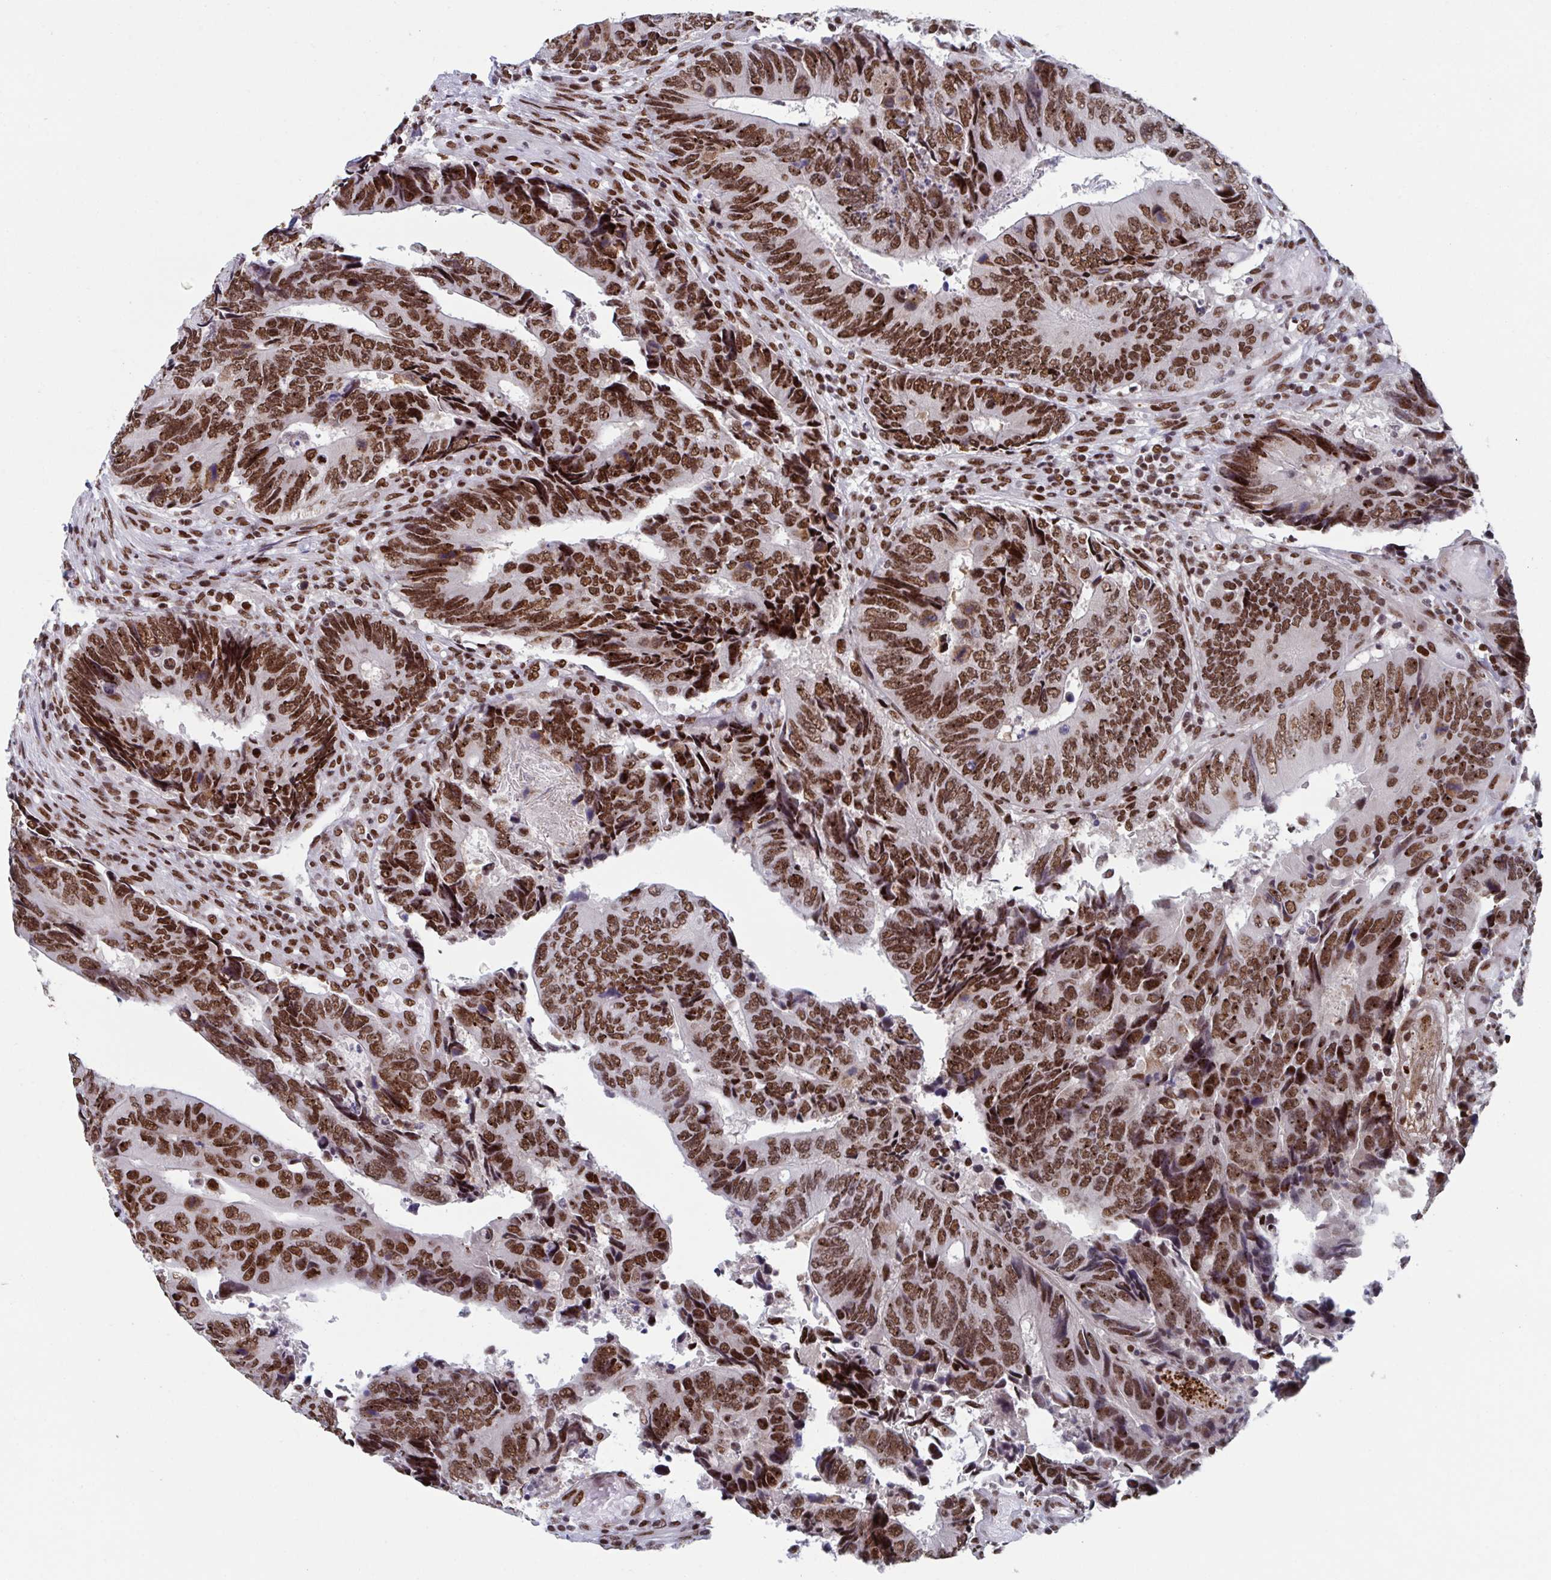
{"staining": {"intensity": "strong", "quantity": ">75%", "location": "nuclear"}, "tissue": "colorectal cancer", "cell_type": "Tumor cells", "image_type": "cancer", "snomed": [{"axis": "morphology", "description": "Adenocarcinoma, NOS"}, {"axis": "topography", "description": "Colon"}], "caption": "Brown immunohistochemical staining in colorectal cancer exhibits strong nuclear positivity in approximately >75% of tumor cells.", "gene": "ZNF607", "patient": {"sex": "male", "age": 87}}